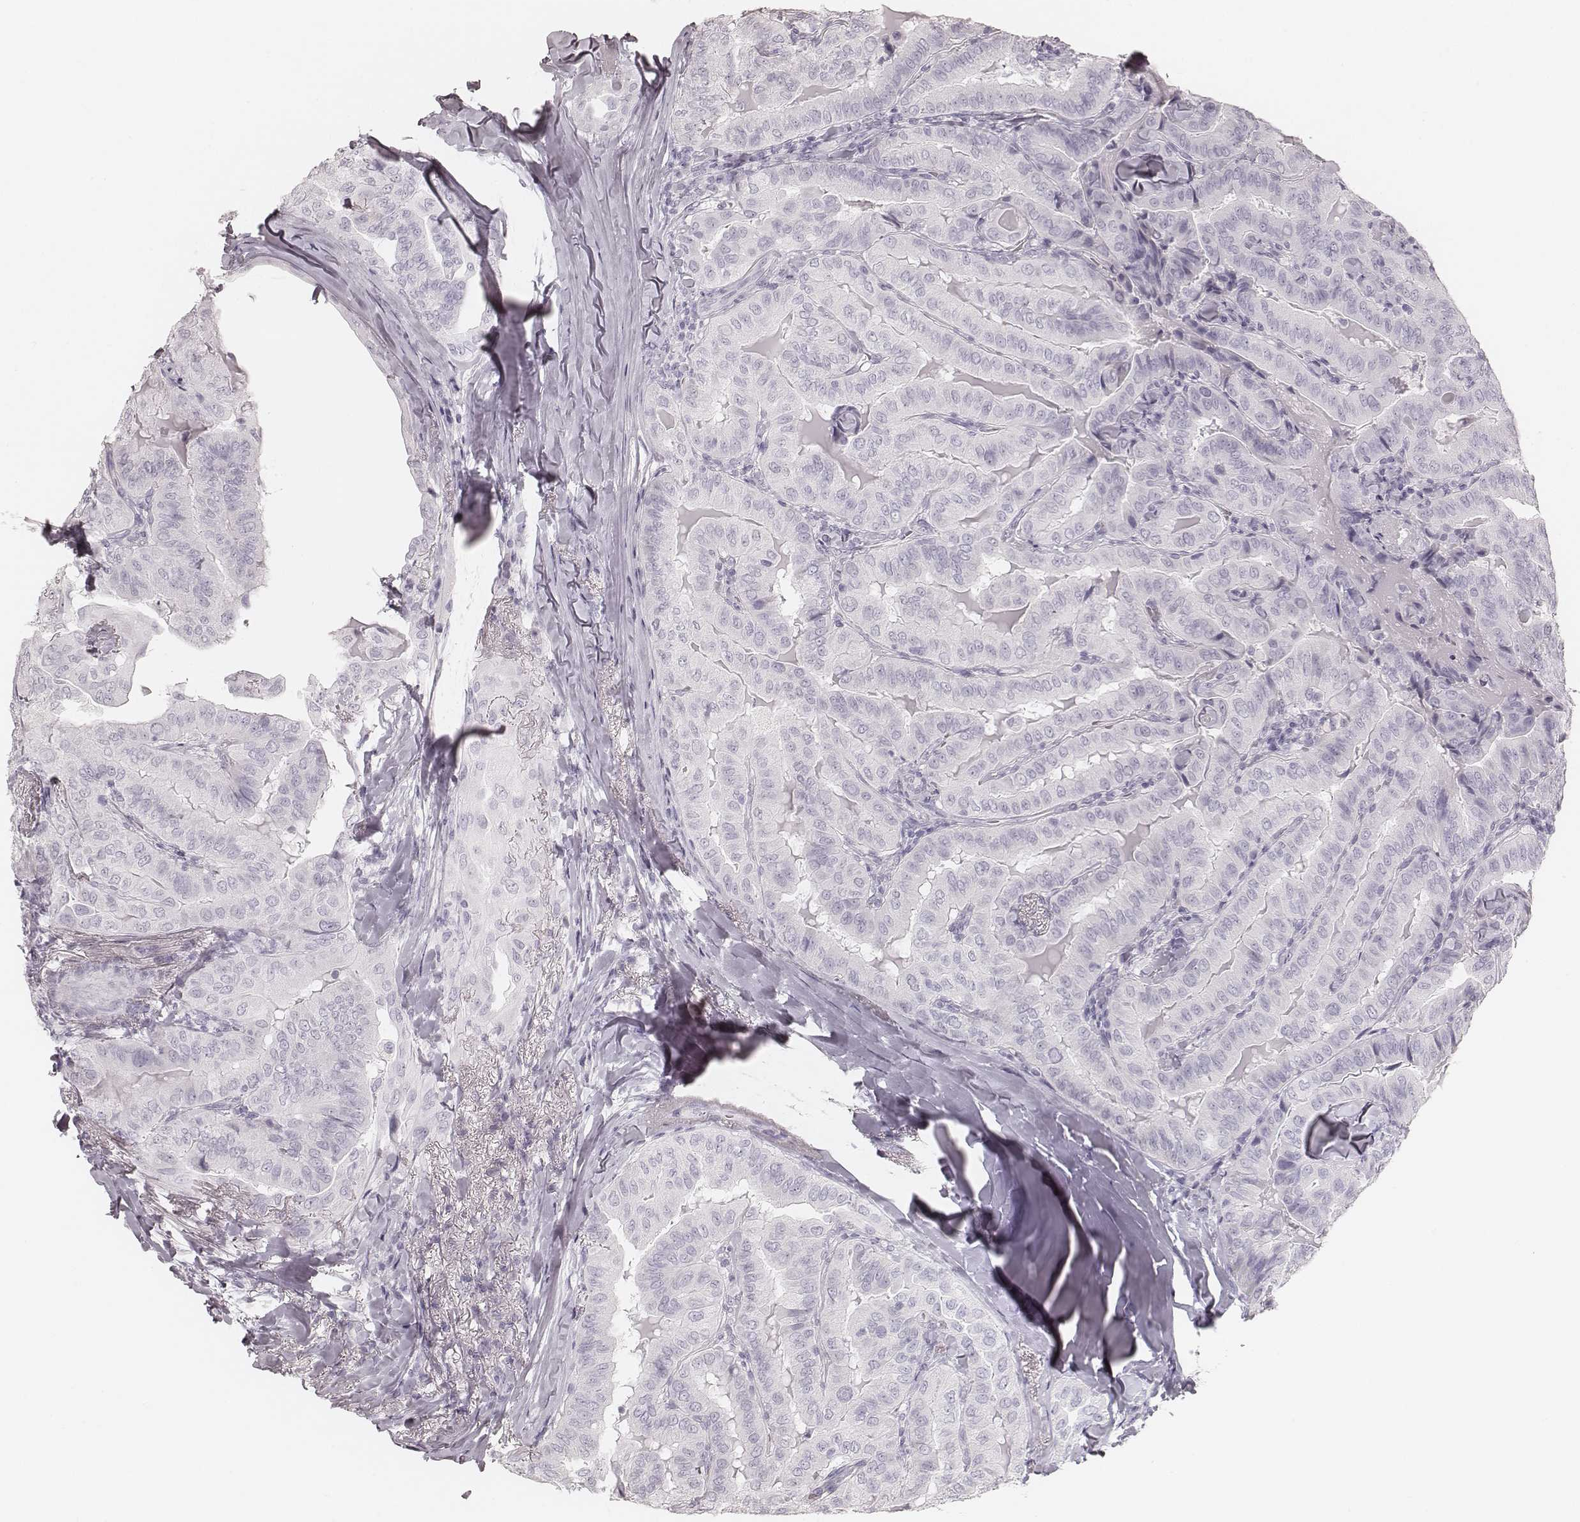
{"staining": {"intensity": "negative", "quantity": "none", "location": "none"}, "tissue": "thyroid cancer", "cell_type": "Tumor cells", "image_type": "cancer", "snomed": [{"axis": "morphology", "description": "Papillary adenocarcinoma, NOS"}, {"axis": "topography", "description": "Thyroid gland"}], "caption": "Immunohistochemistry (IHC) of human thyroid papillary adenocarcinoma exhibits no staining in tumor cells. (DAB immunohistochemistry visualized using brightfield microscopy, high magnification).", "gene": "KRT82", "patient": {"sex": "female", "age": 68}}